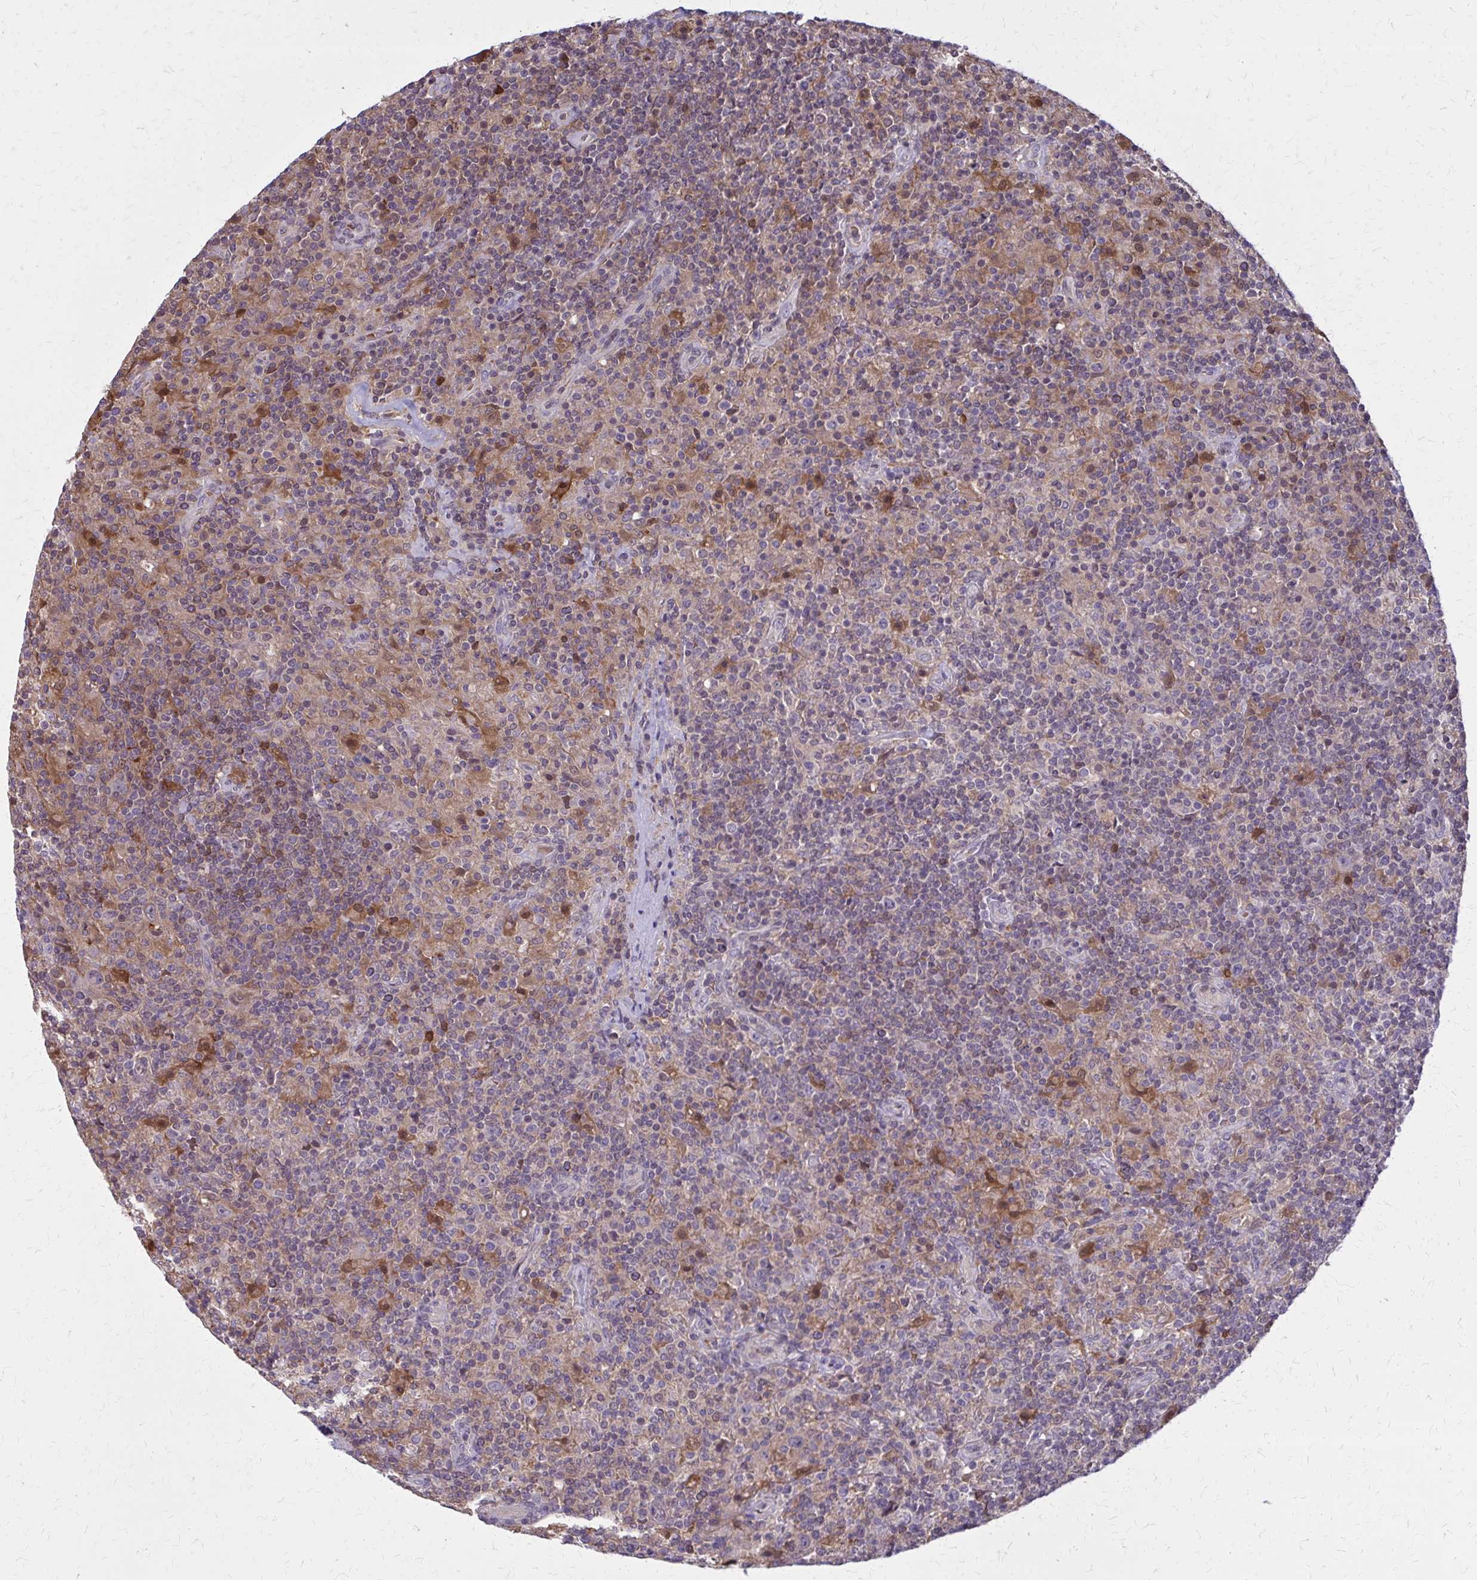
{"staining": {"intensity": "negative", "quantity": "none", "location": "none"}, "tissue": "lymphoma", "cell_type": "Tumor cells", "image_type": "cancer", "snomed": [{"axis": "morphology", "description": "Hodgkin's disease, NOS"}, {"axis": "topography", "description": "Lymph node"}], "caption": "IHC of human Hodgkin's disease shows no positivity in tumor cells.", "gene": "DBI", "patient": {"sex": "male", "age": 70}}